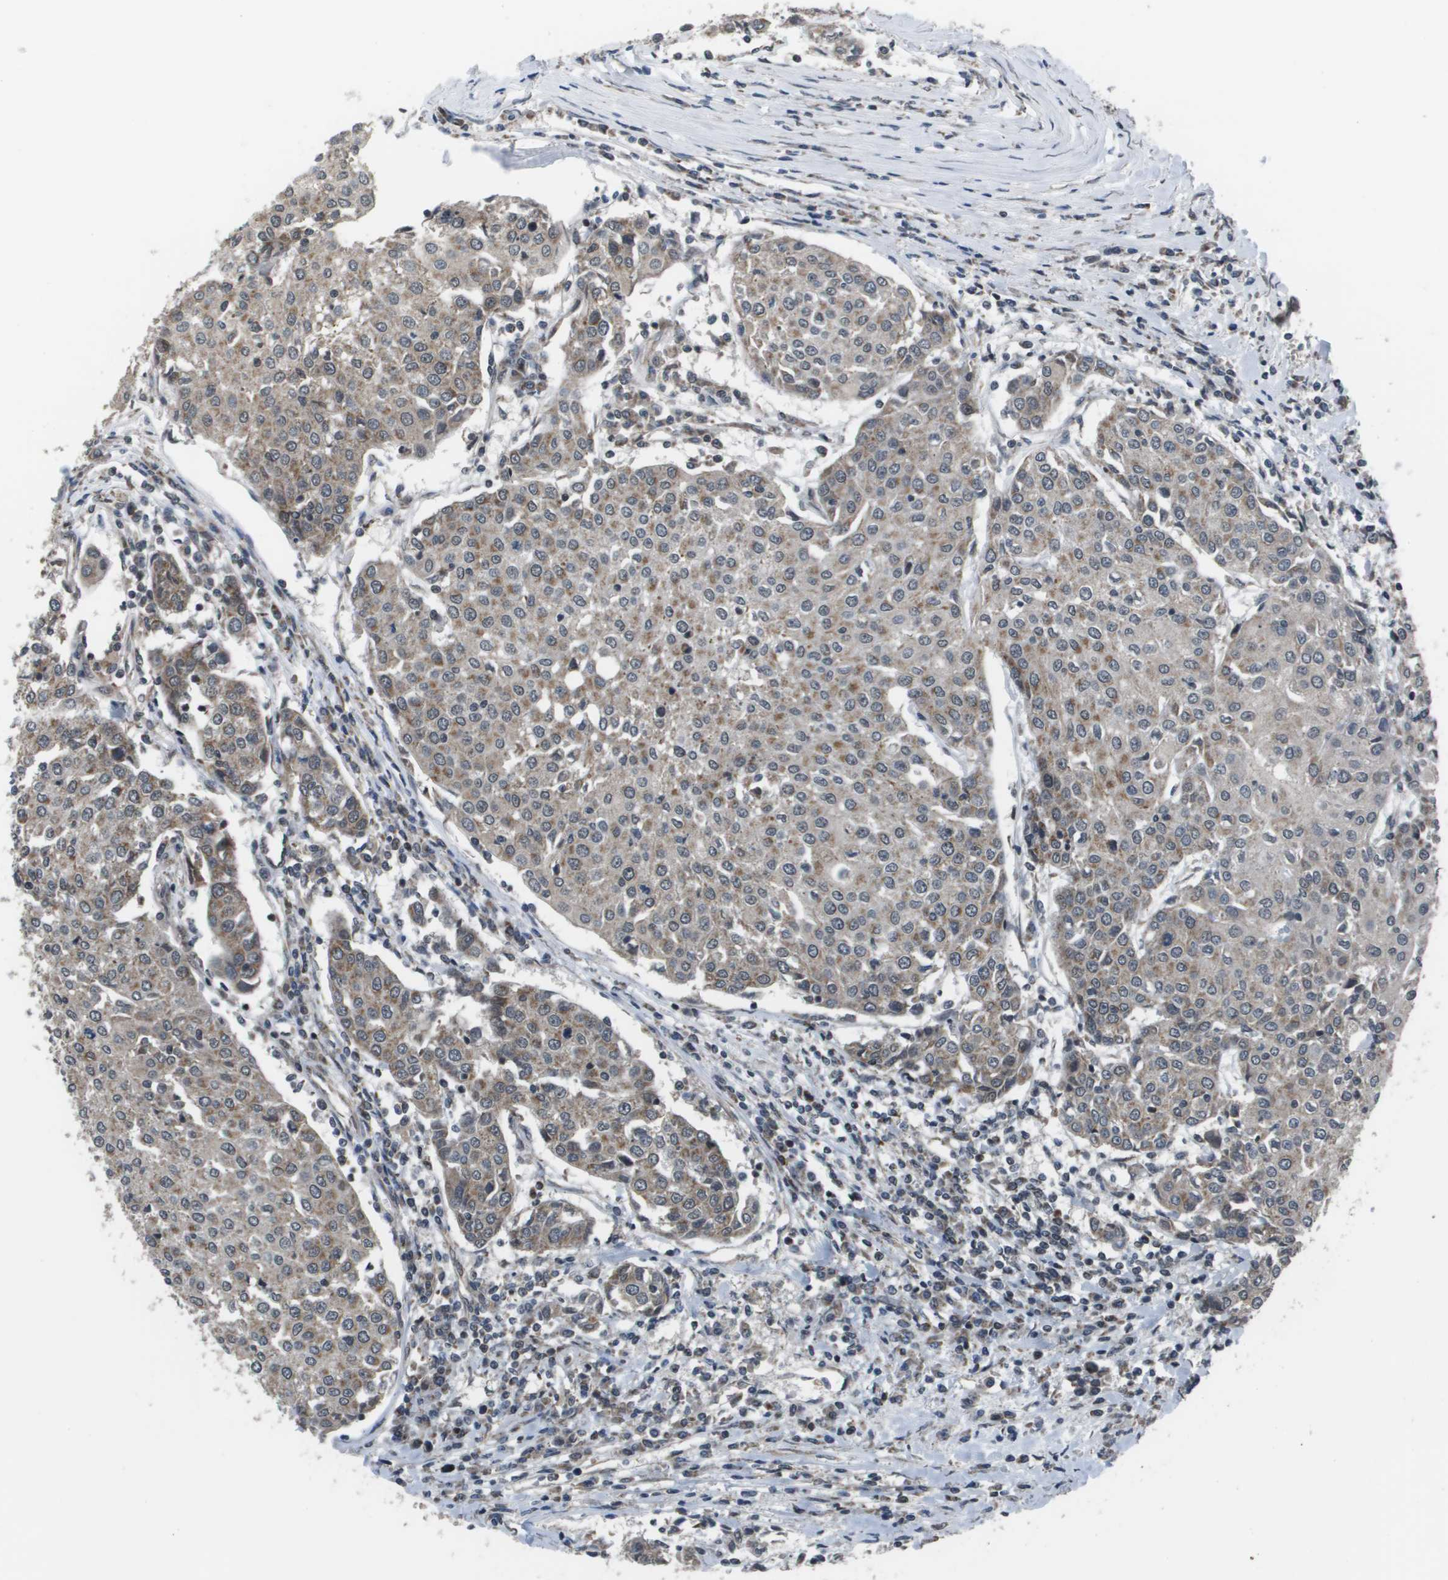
{"staining": {"intensity": "moderate", "quantity": ">75%", "location": "cytoplasmic/membranous,nuclear"}, "tissue": "urothelial cancer", "cell_type": "Tumor cells", "image_type": "cancer", "snomed": [{"axis": "morphology", "description": "Urothelial carcinoma, High grade"}, {"axis": "topography", "description": "Urinary bladder"}], "caption": "Immunohistochemistry (DAB) staining of human high-grade urothelial carcinoma shows moderate cytoplasmic/membranous and nuclear protein staining in approximately >75% of tumor cells.", "gene": "PPFIA1", "patient": {"sex": "female", "age": 85}}